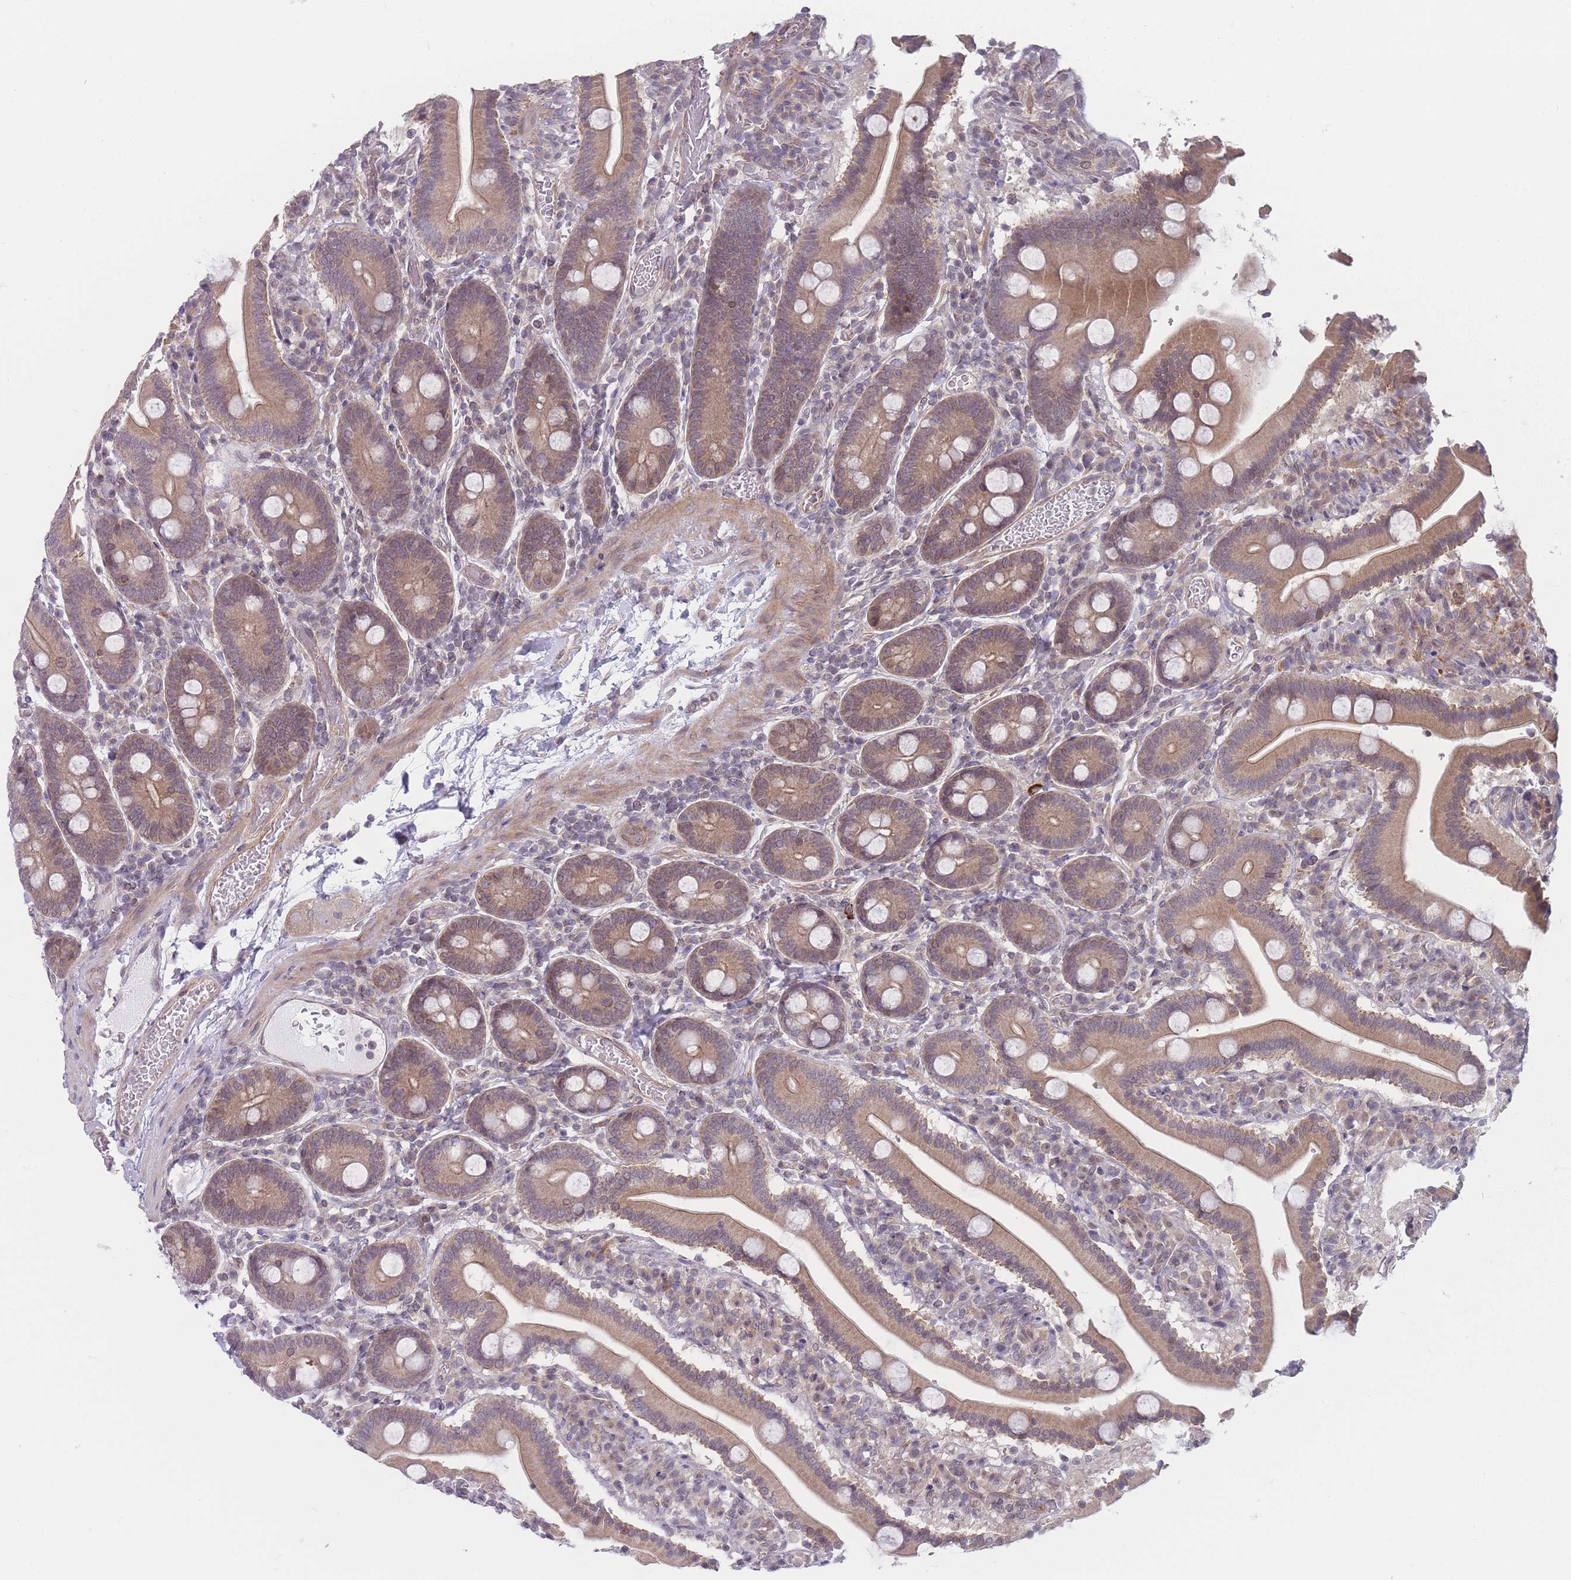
{"staining": {"intensity": "moderate", "quantity": ">75%", "location": "cytoplasmic/membranous"}, "tissue": "duodenum", "cell_type": "Glandular cells", "image_type": "normal", "snomed": [{"axis": "morphology", "description": "Normal tissue, NOS"}, {"axis": "topography", "description": "Duodenum"}], "caption": "This micrograph shows immunohistochemistry staining of benign duodenum, with medium moderate cytoplasmic/membranous staining in approximately >75% of glandular cells.", "gene": "VRK2", "patient": {"sex": "male", "age": 55}}